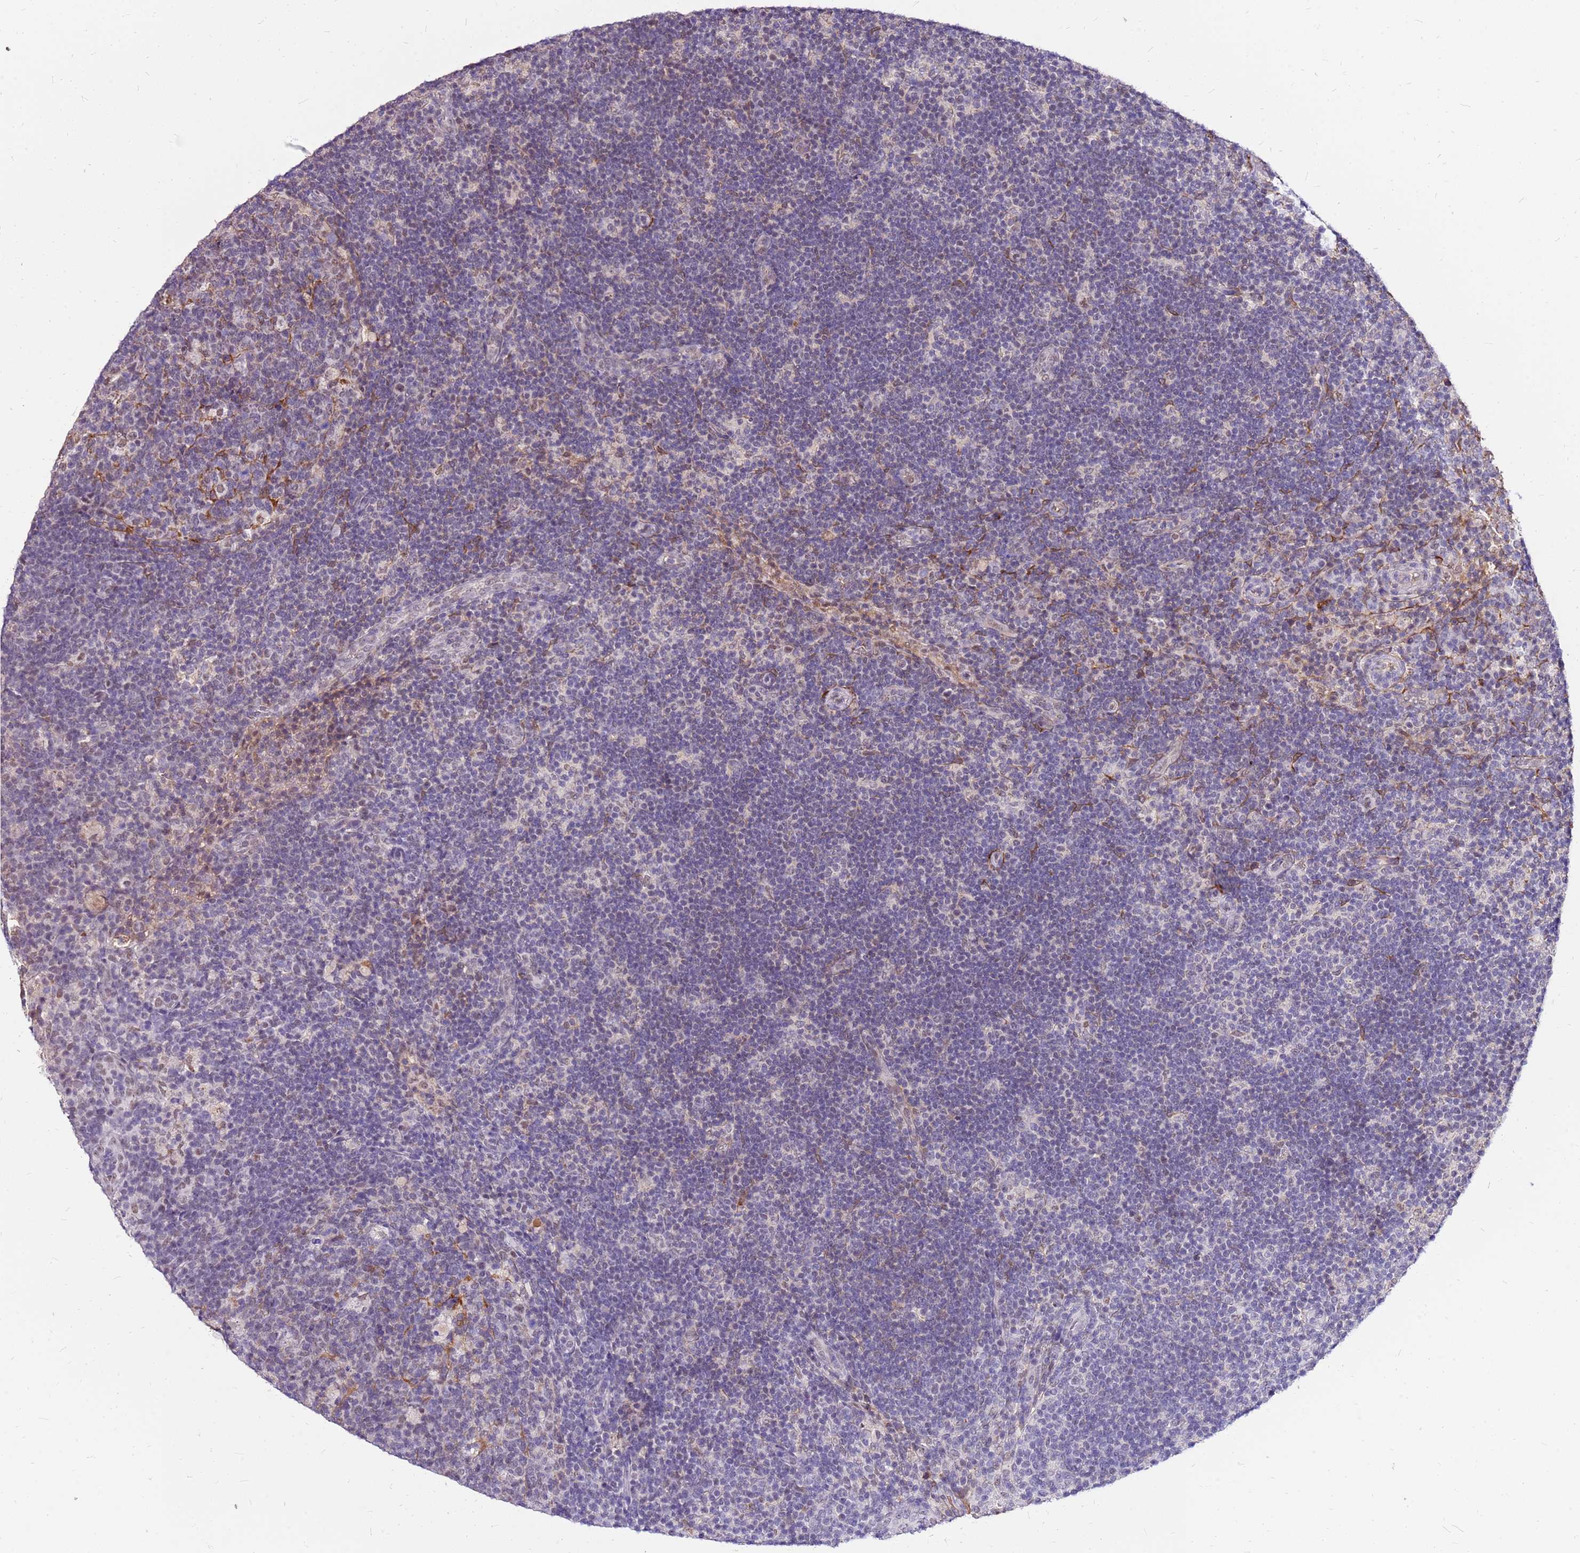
{"staining": {"intensity": "negative", "quantity": "none", "location": "none"}, "tissue": "lymph node", "cell_type": "Germinal center cells", "image_type": "normal", "snomed": [{"axis": "morphology", "description": "Normal tissue, NOS"}, {"axis": "topography", "description": "Lymph node"}], "caption": "A histopathology image of human lymph node is negative for staining in germinal center cells.", "gene": "ALDH1A3", "patient": {"sex": "female", "age": 31}}